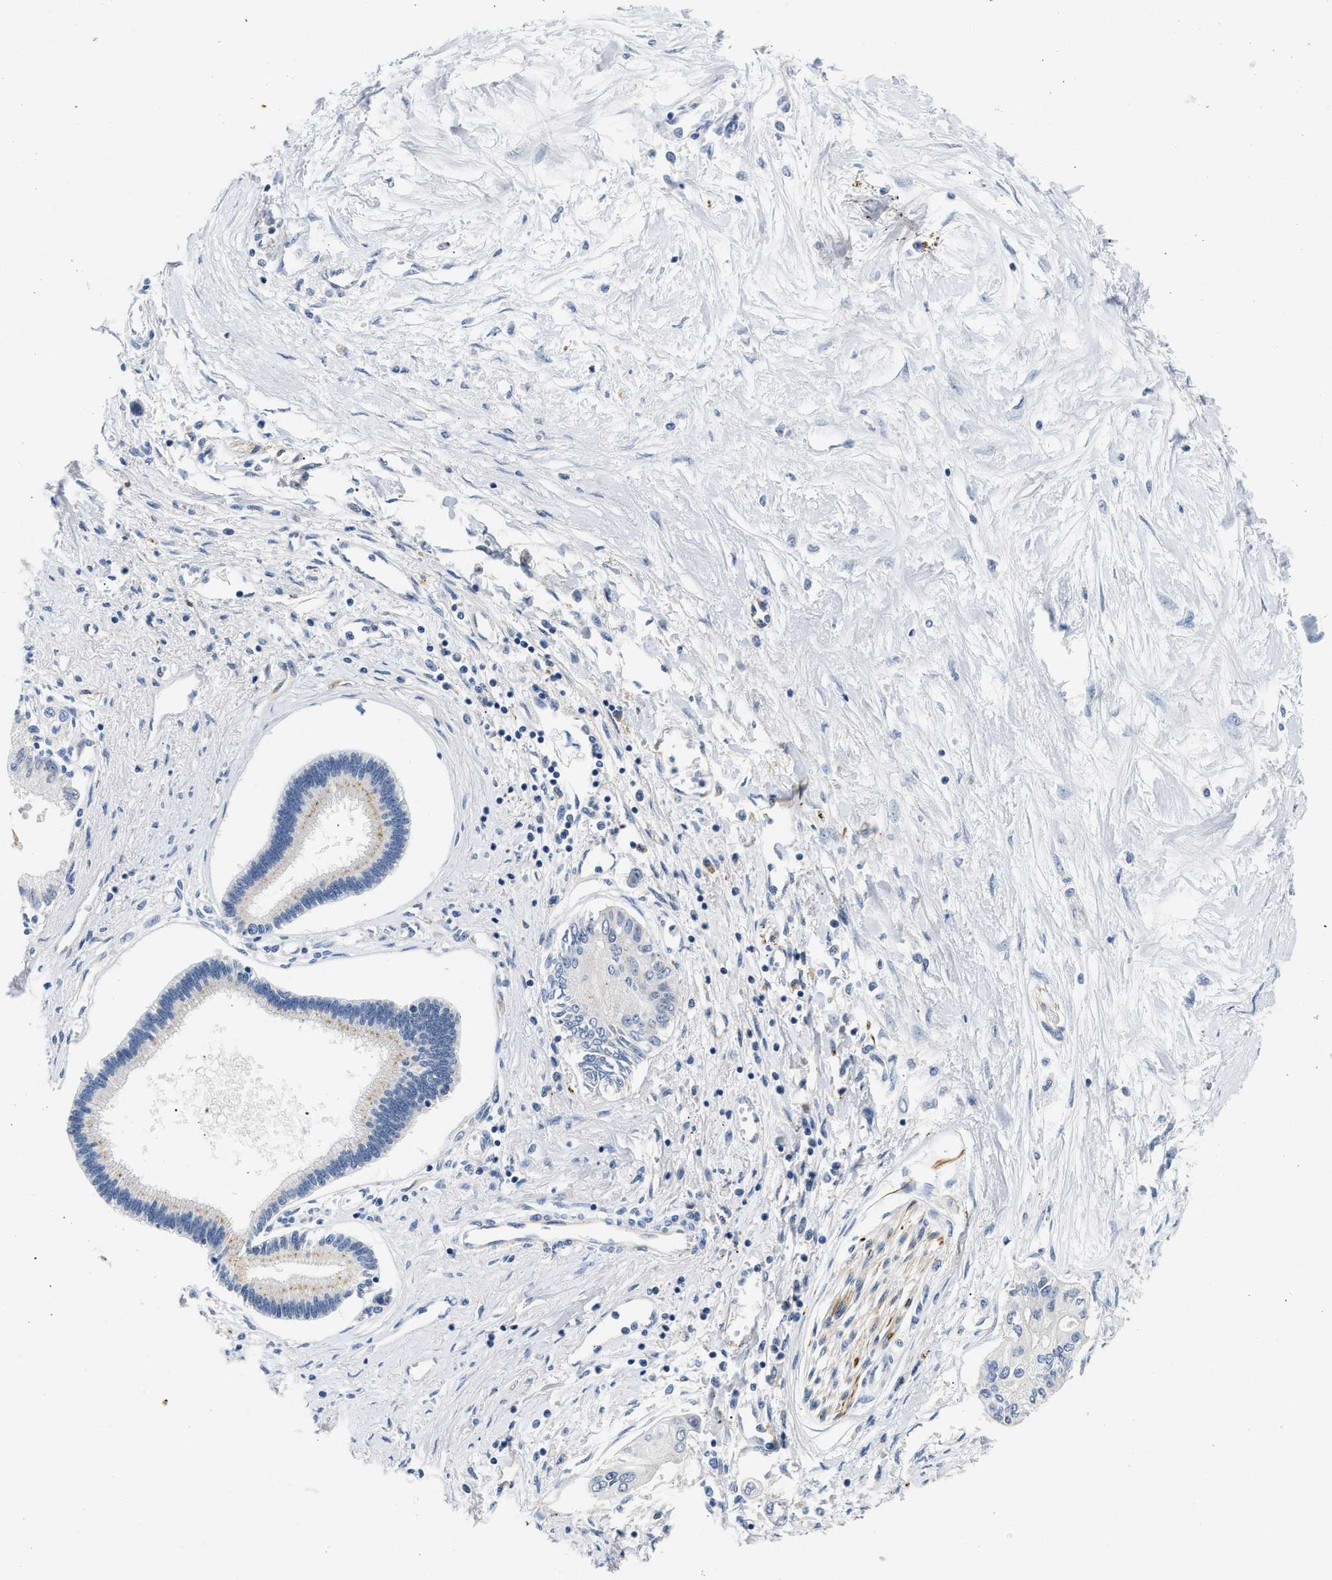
{"staining": {"intensity": "negative", "quantity": "none", "location": "none"}, "tissue": "pancreatic cancer", "cell_type": "Tumor cells", "image_type": "cancer", "snomed": [{"axis": "morphology", "description": "Adenocarcinoma, NOS"}, {"axis": "topography", "description": "Pancreas"}], "caption": "Tumor cells are negative for brown protein staining in pancreatic adenocarcinoma.", "gene": "MED22", "patient": {"sex": "female", "age": 77}}